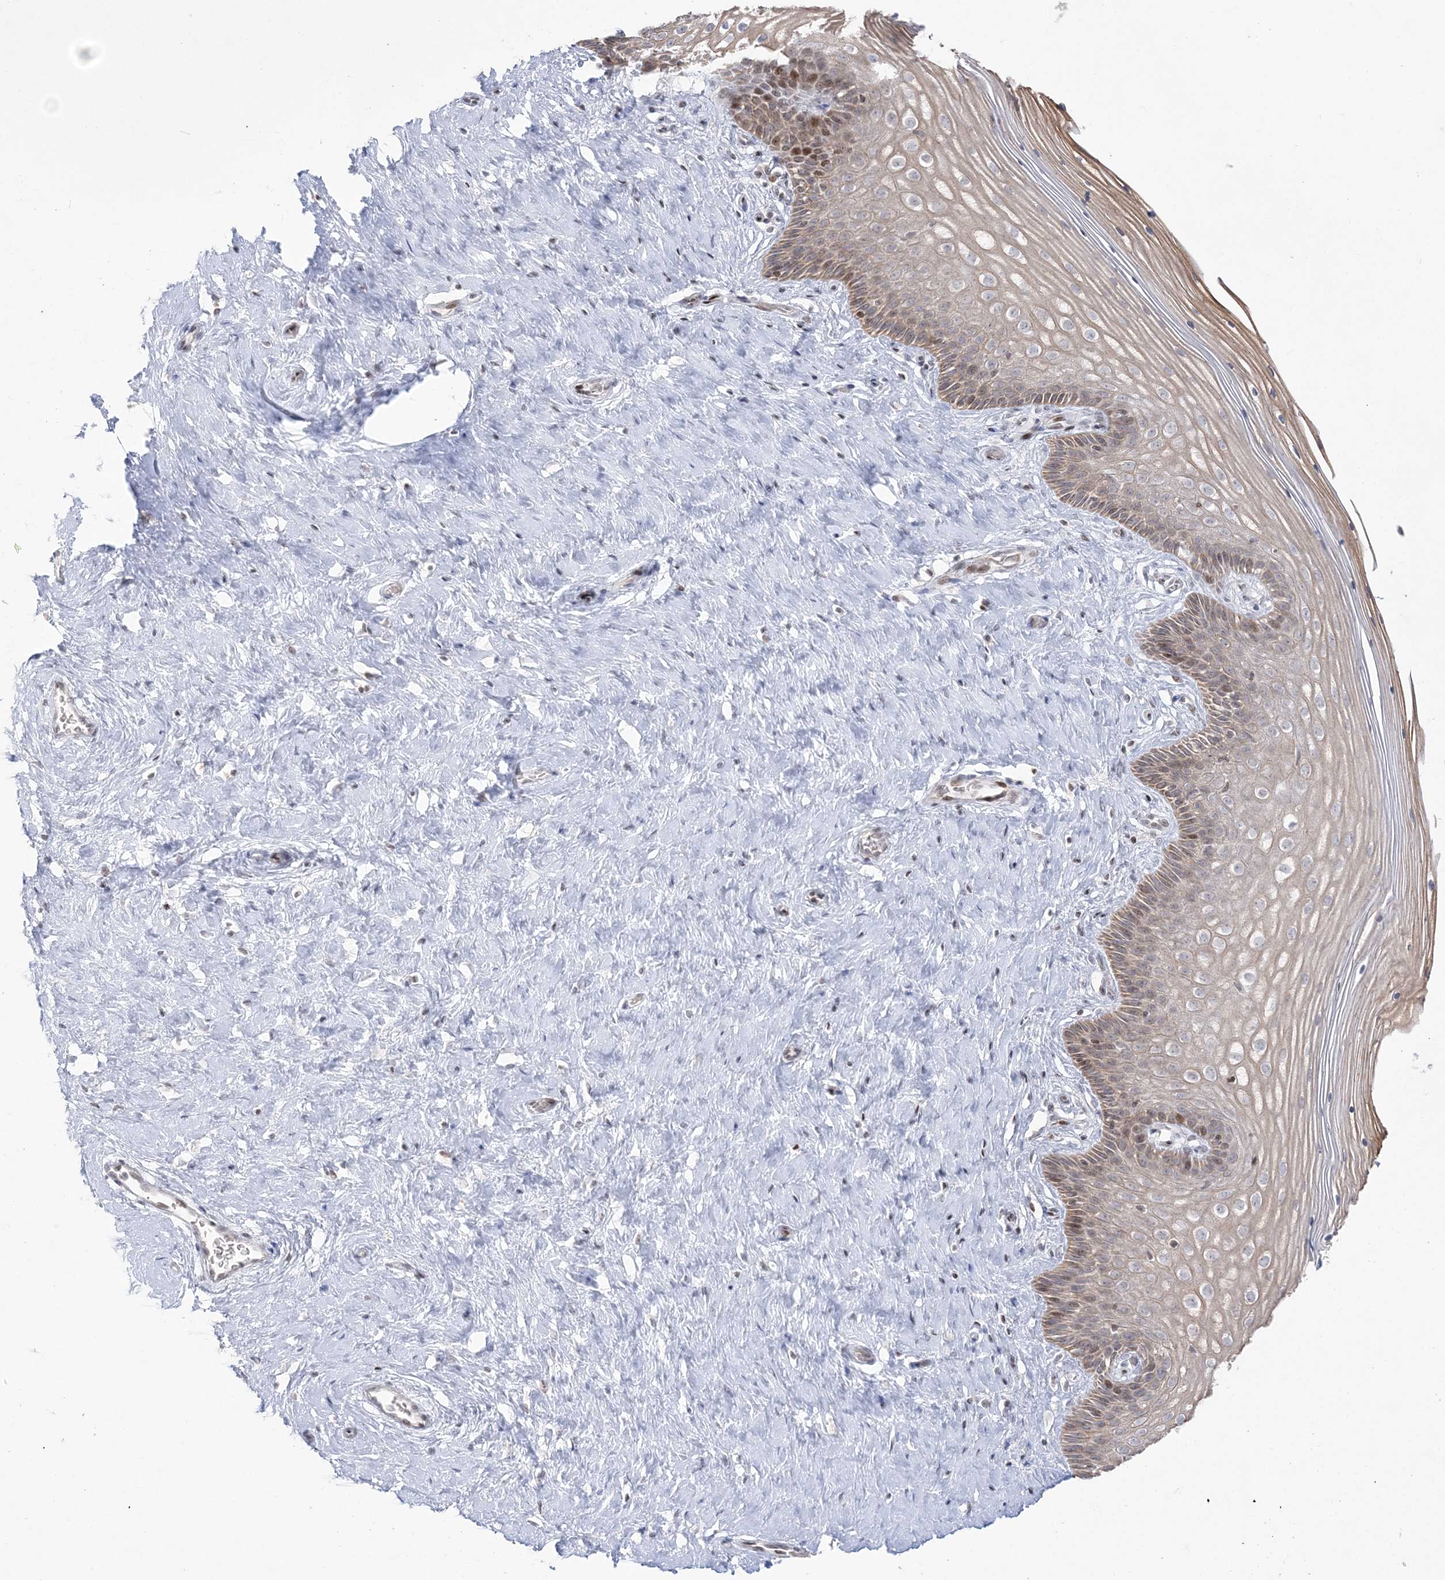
{"staining": {"intensity": "weak", "quantity": "25%-75%", "location": "cytoplasmic/membranous,nuclear"}, "tissue": "cervix", "cell_type": "Glandular cells", "image_type": "normal", "snomed": [{"axis": "morphology", "description": "Normal tissue, NOS"}, {"axis": "topography", "description": "Cervix"}], "caption": "Normal cervix reveals weak cytoplasmic/membranous,nuclear staining in approximately 25%-75% of glandular cells, visualized by immunohistochemistry.", "gene": "SH3BP4", "patient": {"sex": "female", "age": 33}}